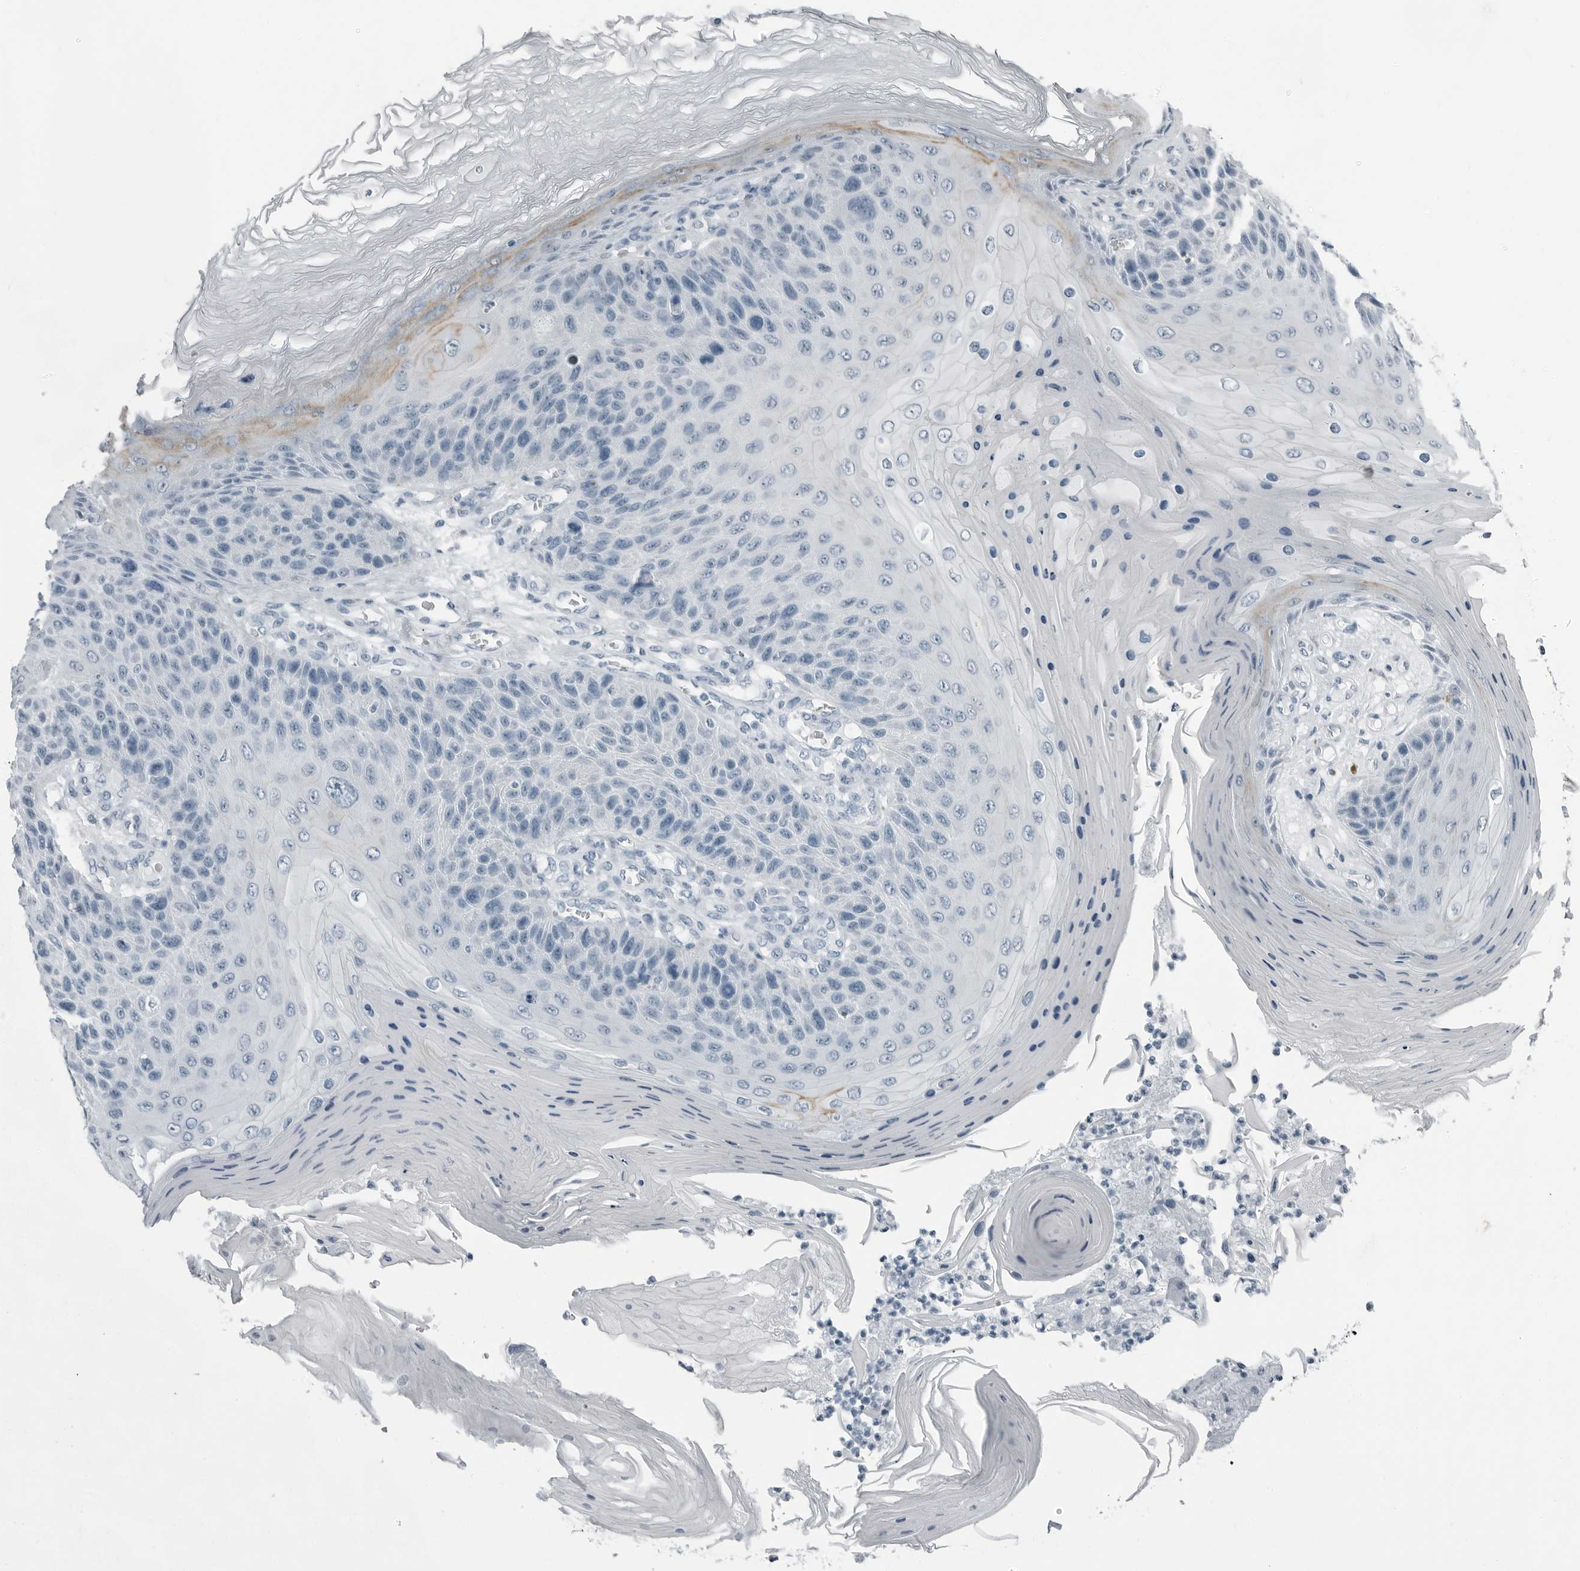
{"staining": {"intensity": "negative", "quantity": "none", "location": "none"}, "tissue": "skin cancer", "cell_type": "Tumor cells", "image_type": "cancer", "snomed": [{"axis": "morphology", "description": "Squamous cell carcinoma, NOS"}, {"axis": "topography", "description": "Skin"}], "caption": "The IHC micrograph has no significant staining in tumor cells of squamous cell carcinoma (skin) tissue. (Stains: DAB (3,3'-diaminobenzidine) immunohistochemistry (IHC) with hematoxylin counter stain, Microscopy: brightfield microscopy at high magnification).", "gene": "FABP6", "patient": {"sex": "female", "age": 88}}